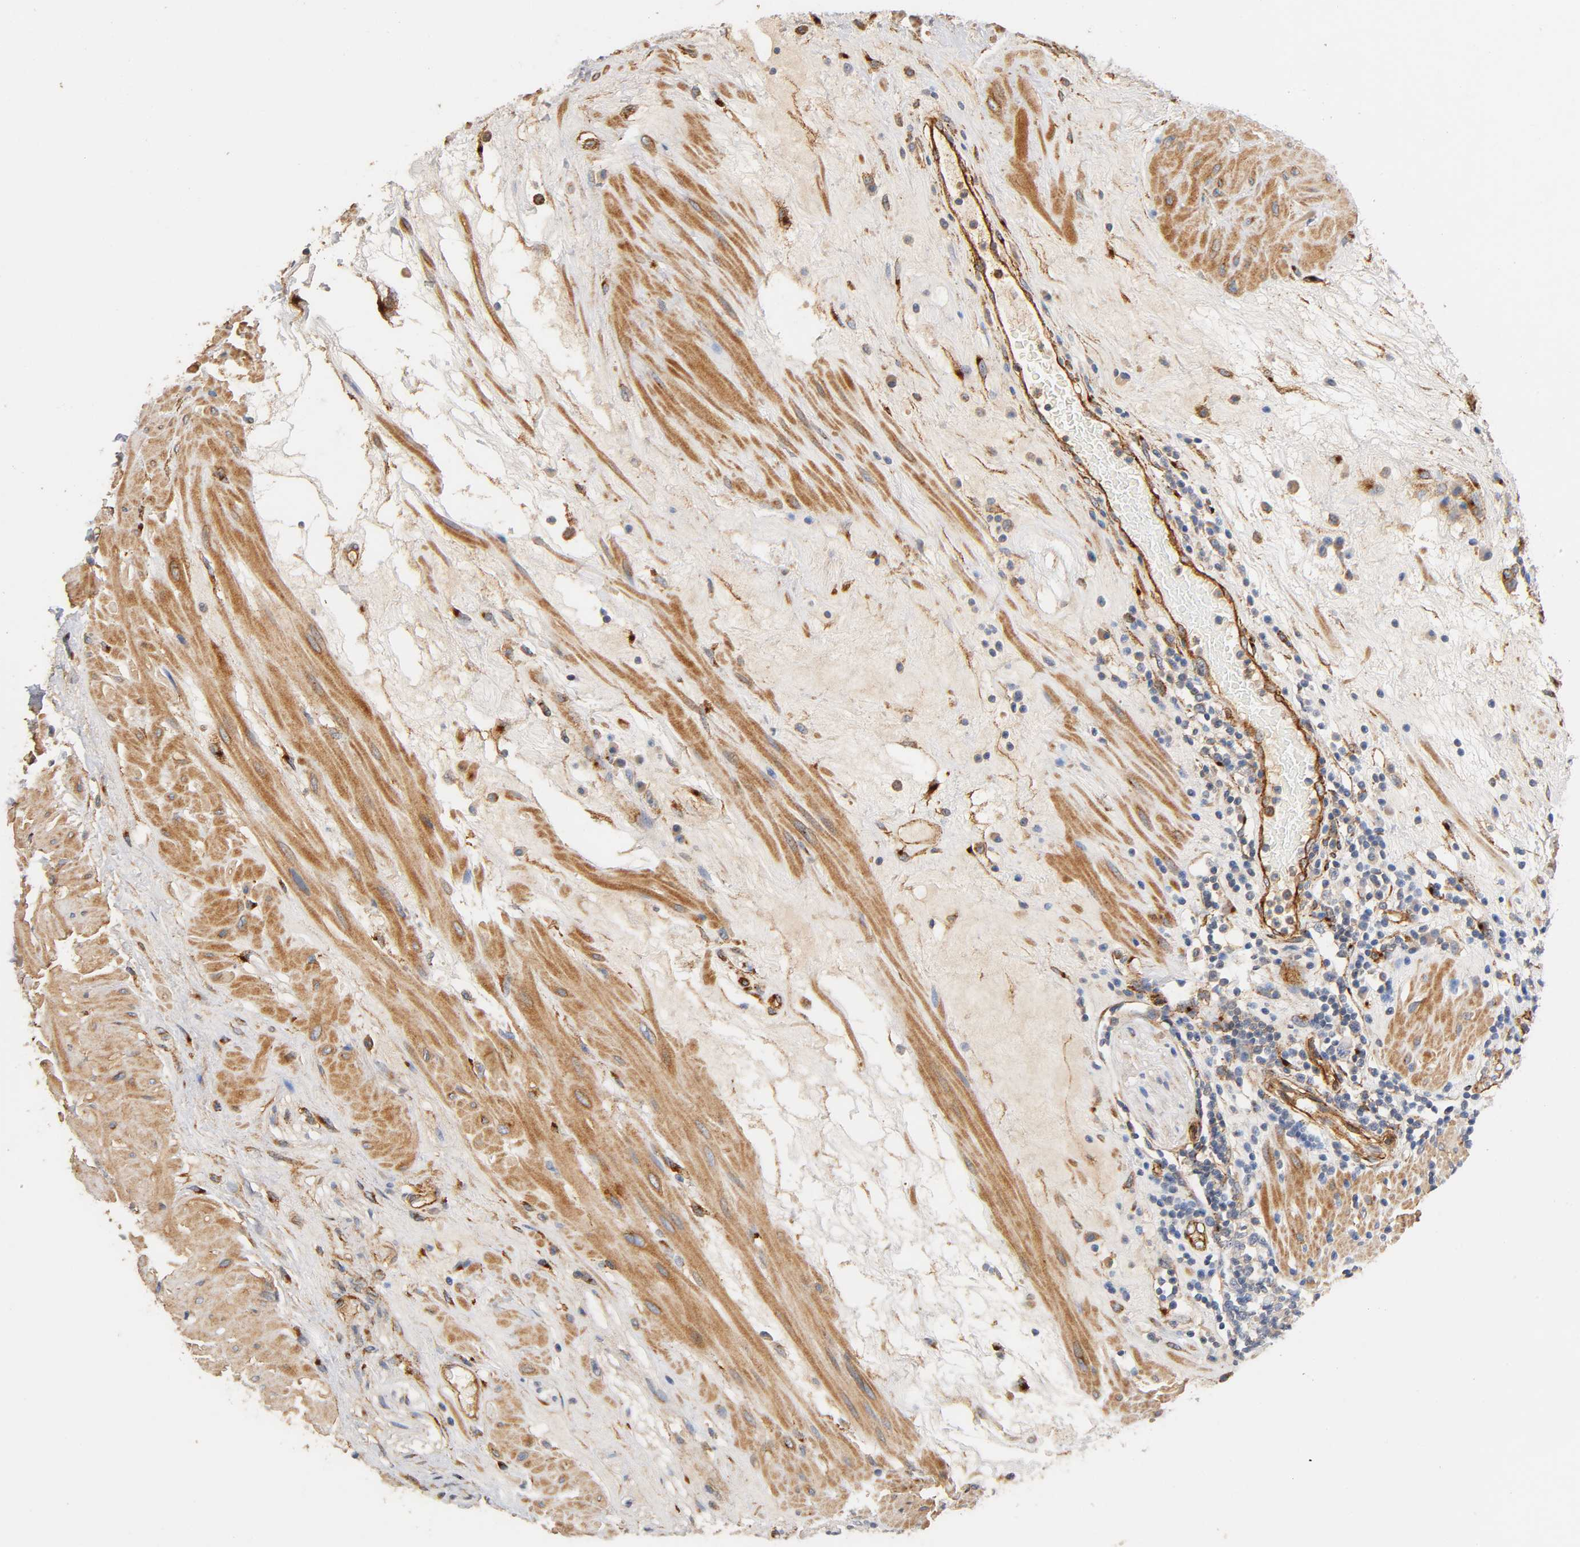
{"staining": {"intensity": "negative", "quantity": "none", "location": "none"}, "tissue": "seminal vesicle", "cell_type": "Glandular cells", "image_type": "normal", "snomed": [{"axis": "morphology", "description": "Normal tissue, NOS"}, {"axis": "topography", "description": "Seminal veicle"}], "caption": "Immunohistochemistry of unremarkable human seminal vesicle demonstrates no positivity in glandular cells.", "gene": "IFITM2", "patient": {"sex": "male", "age": 61}}